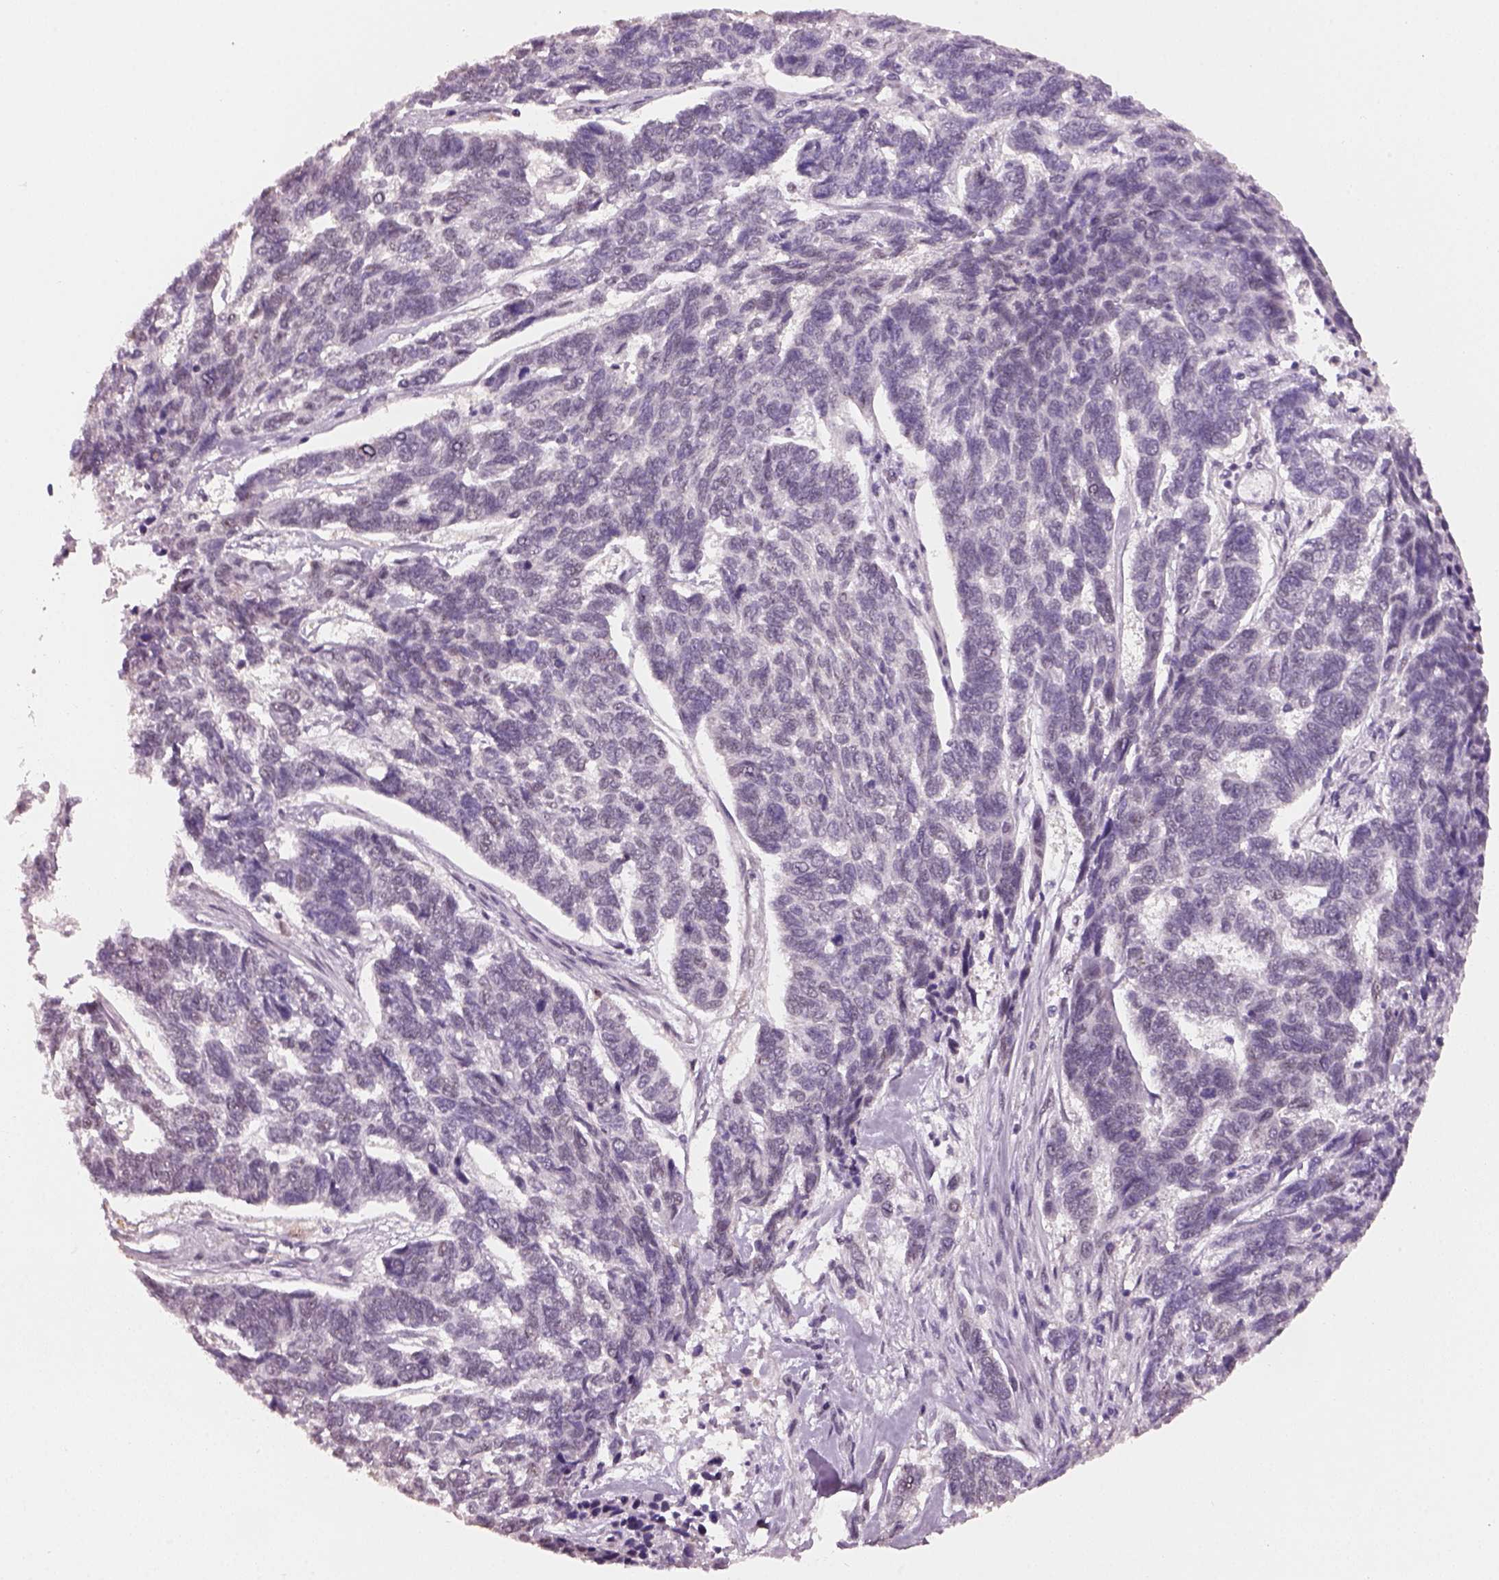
{"staining": {"intensity": "negative", "quantity": "none", "location": "none"}, "tissue": "skin cancer", "cell_type": "Tumor cells", "image_type": "cancer", "snomed": [{"axis": "morphology", "description": "Basal cell carcinoma"}, {"axis": "topography", "description": "Skin"}], "caption": "Immunohistochemistry (IHC) of skin cancer demonstrates no expression in tumor cells.", "gene": "NAT8", "patient": {"sex": "female", "age": 65}}